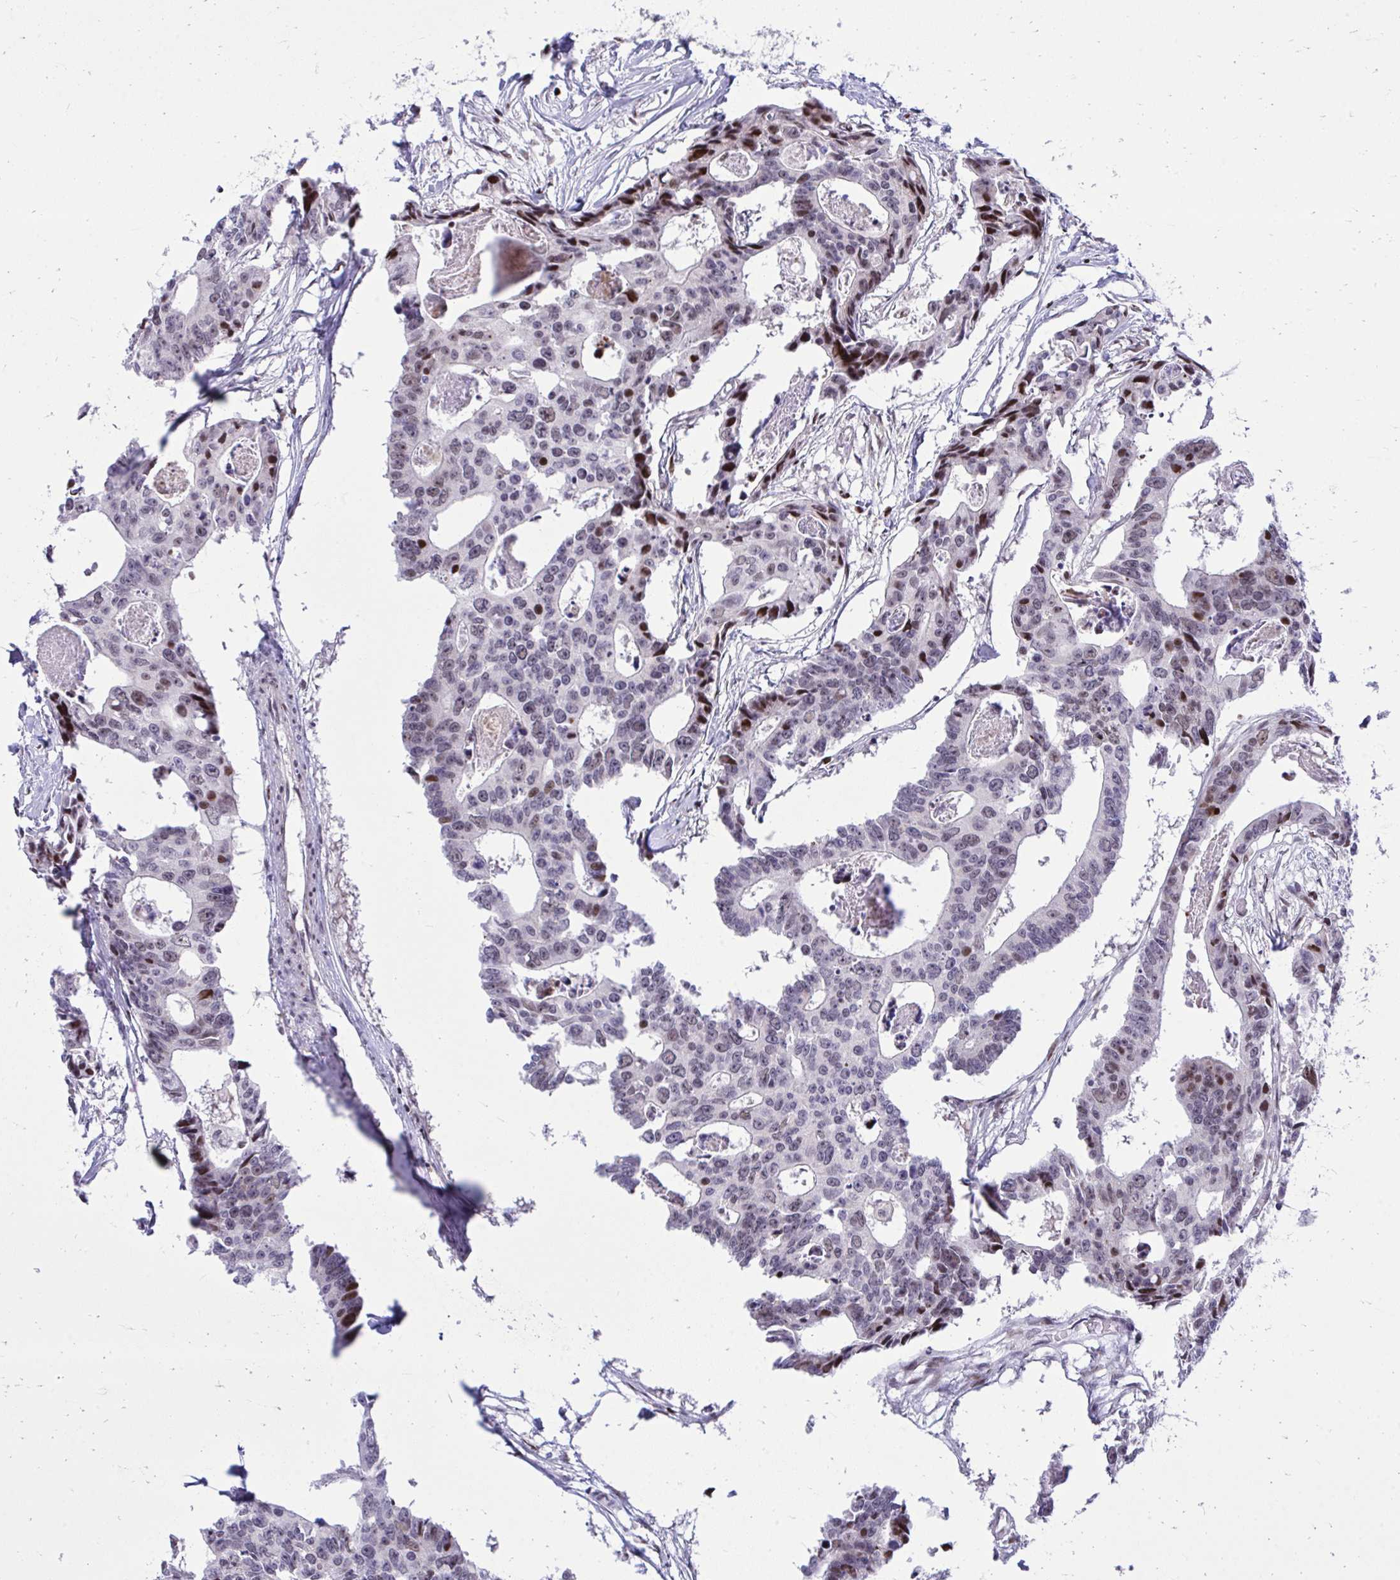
{"staining": {"intensity": "strong", "quantity": "<25%", "location": "nuclear"}, "tissue": "colorectal cancer", "cell_type": "Tumor cells", "image_type": "cancer", "snomed": [{"axis": "morphology", "description": "Adenocarcinoma, NOS"}, {"axis": "topography", "description": "Rectum"}], "caption": "This is a micrograph of IHC staining of colorectal adenocarcinoma, which shows strong expression in the nuclear of tumor cells.", "gene": "C14orf39", "patient": {"sex": "male", "age": 57}}